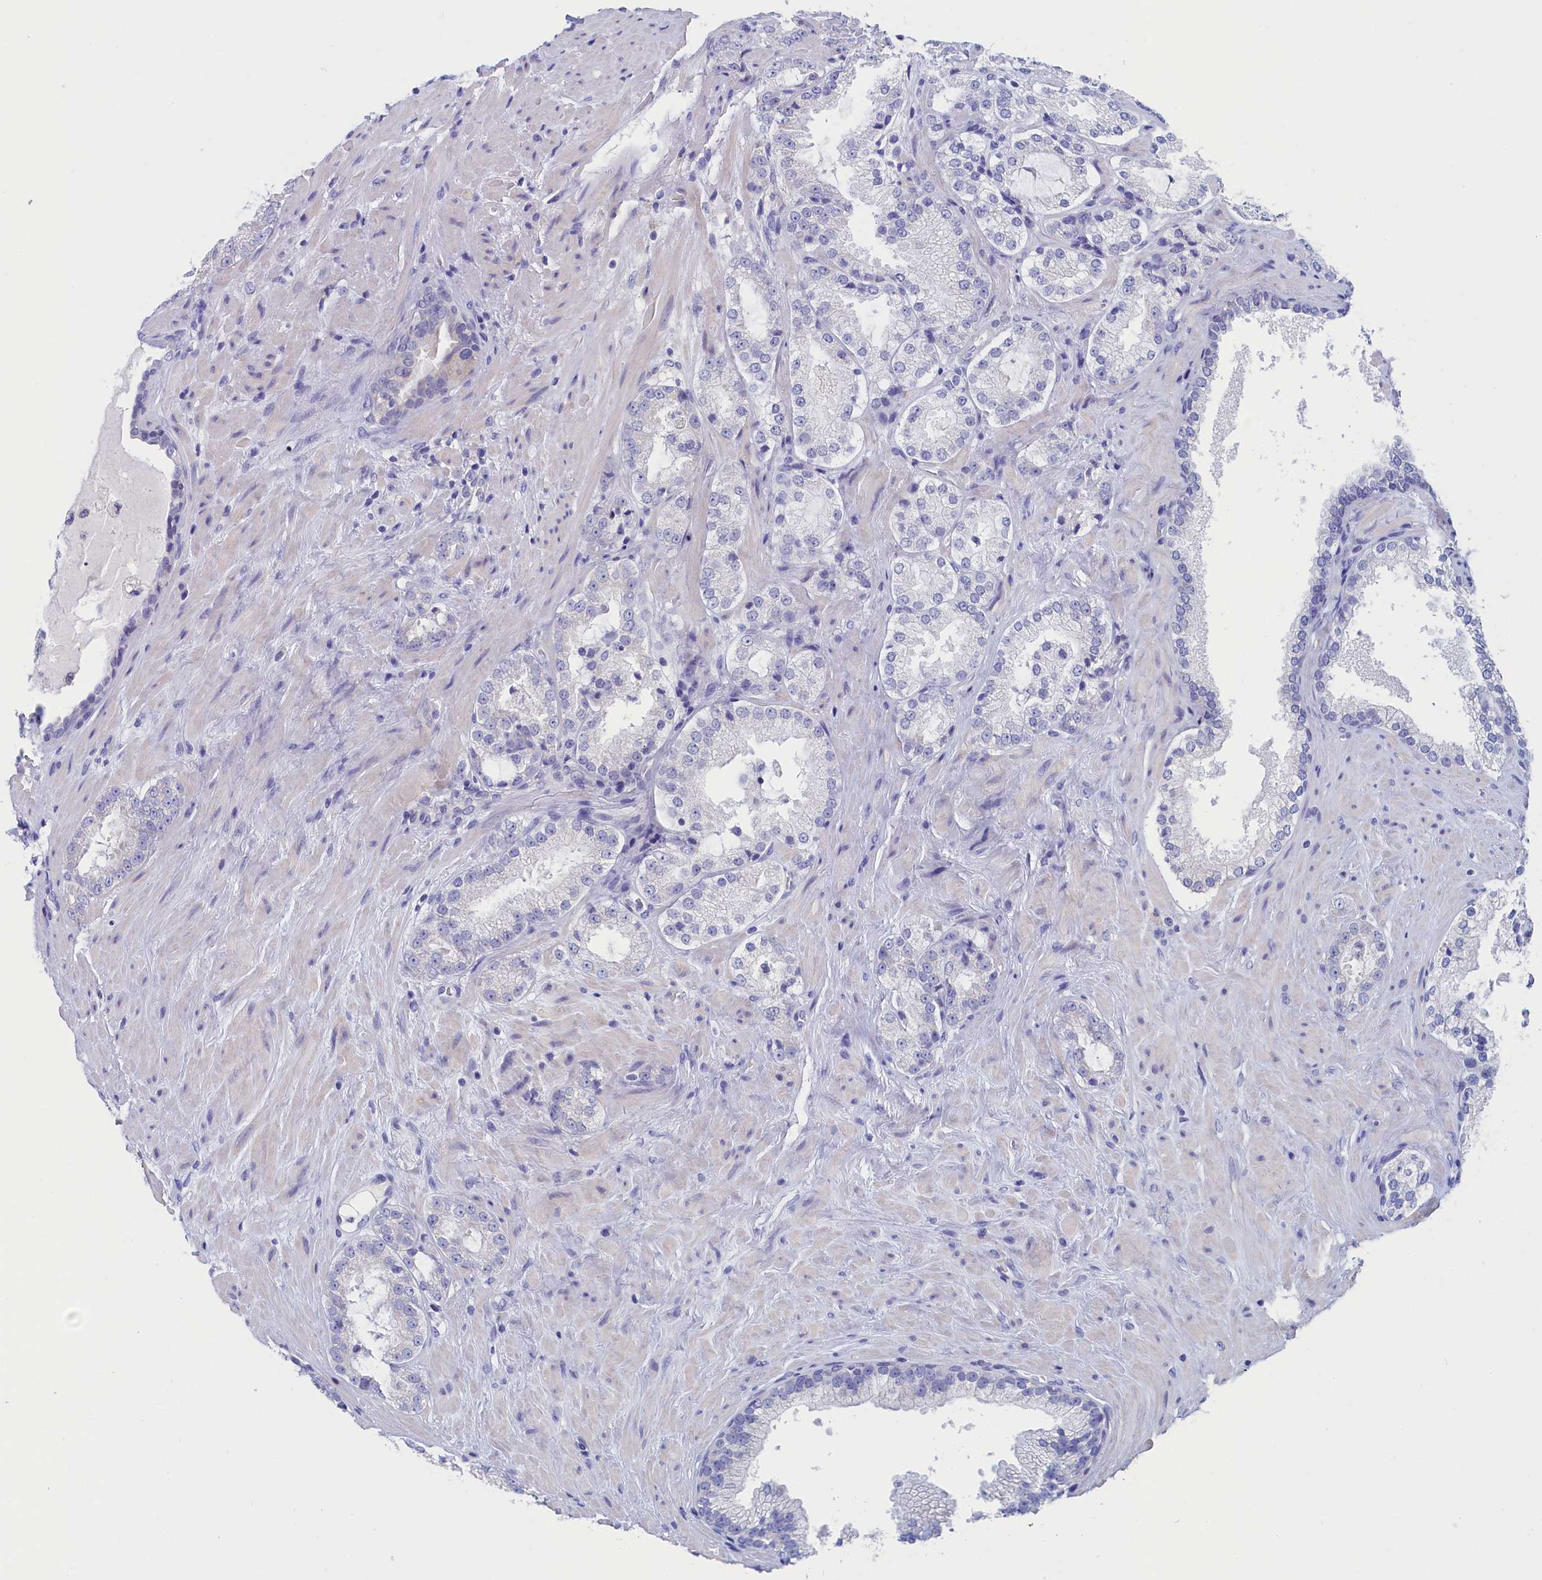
{"staining": {"intensity": "negative", "quantity": "none", "location": "none"}, "tissue": "prostate cancer", "cell_type": "Tumor cells", "image_type": "cancer", "snomed": [{"axis": "morphology", "description": "Adenocarcinoma, High grade"}, {"axis": "topography", "description": "Prostate"}], "caption": "Immunohistochemistry micrograph of neoplastic tissue: high-grade adenocarcinoma (prostate) stained with DAB reveals no significant protein positivity in tumor cells. (DAB immunohistochemistry (IHC) with hematoxylin counter stain).", "gene": "ANKRD2", "patient": {"sex": "male", "age": 73}}